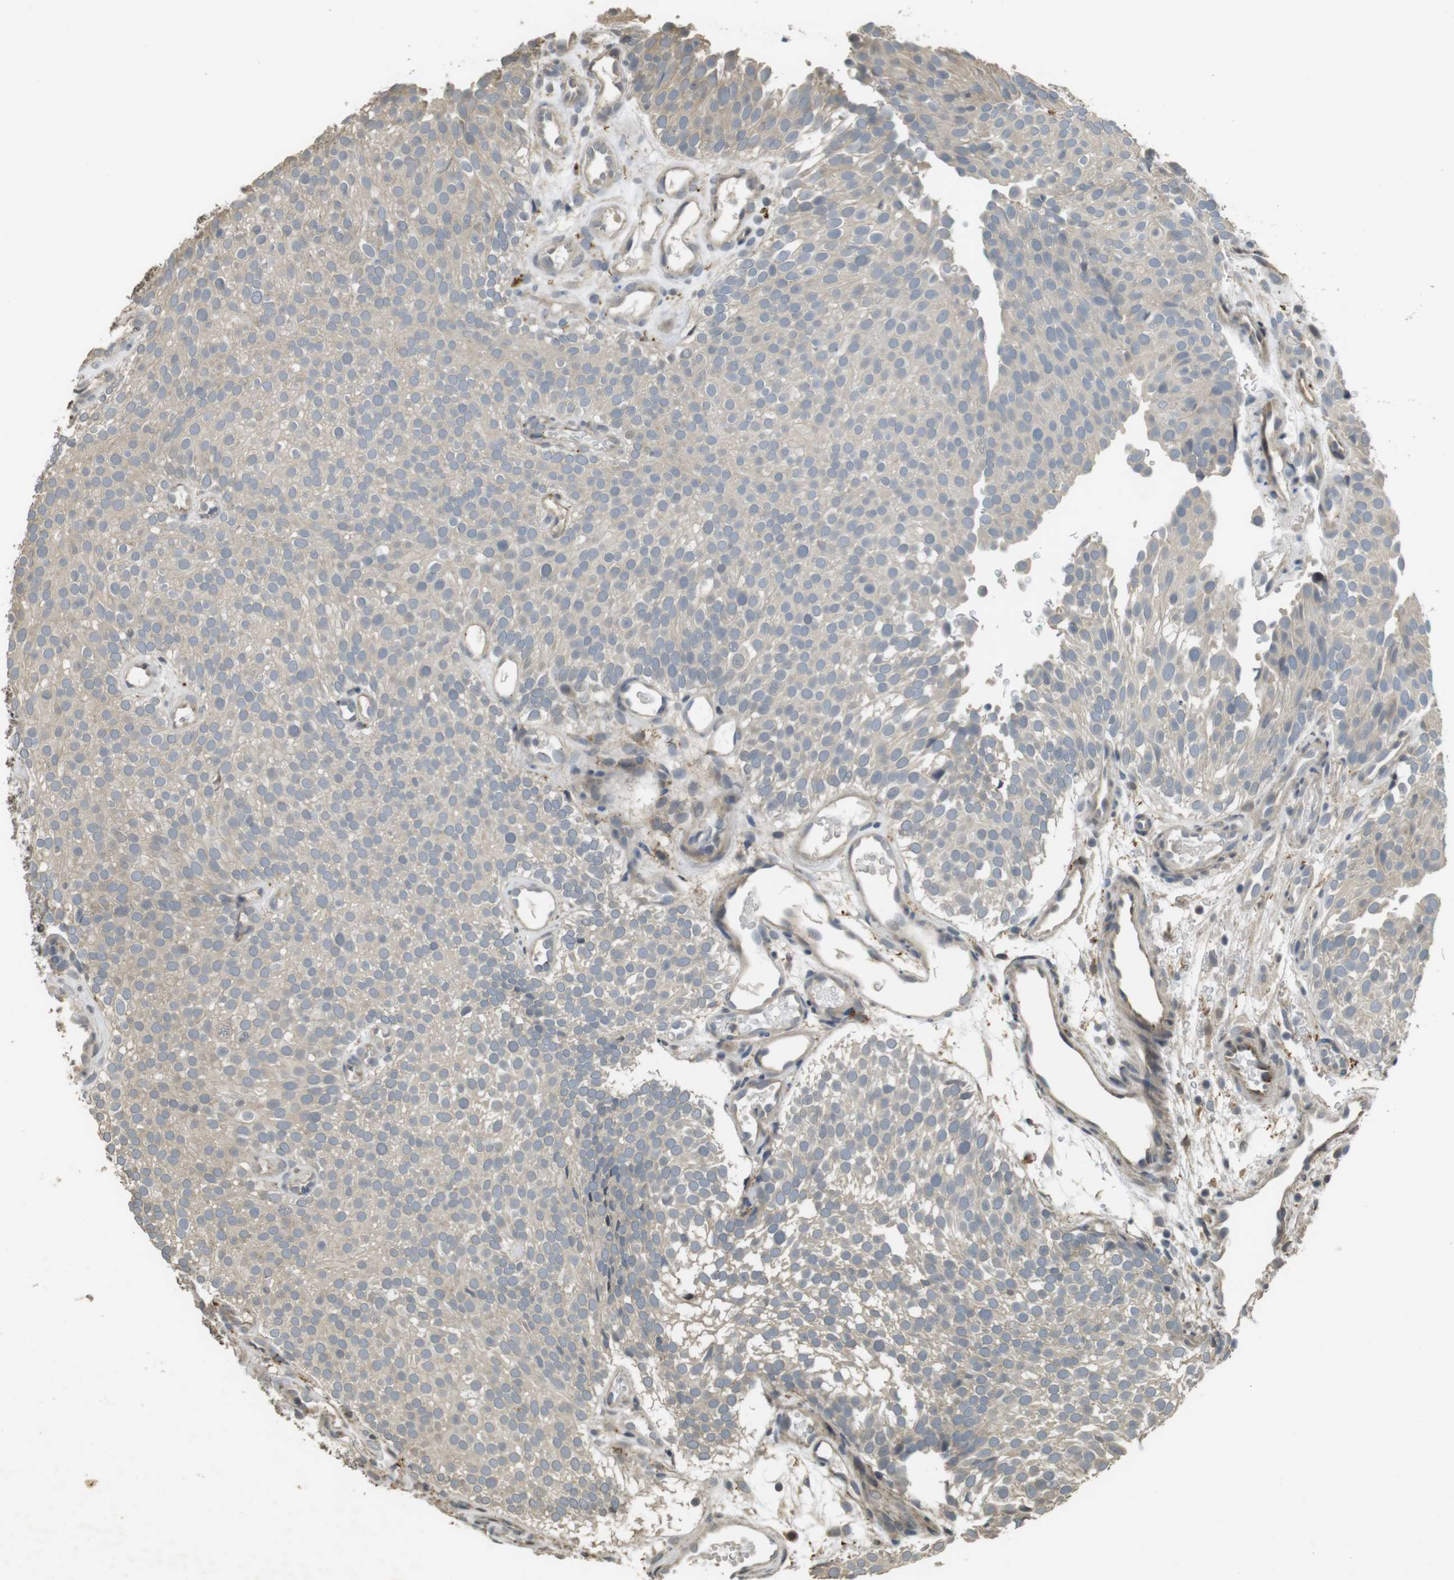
{"staining": {"intensity": "weak", "quantity": ">75%", "location": "cytoplasmic/membranous"}, "tissue": "urothelial cancer", "cell_type": "Tumor cells", "image_type": "cancer", "snomed": [{"axis": "morphology", "description": "Urothelial carcinoma, Low grade"}, {"axis": "topography", "description": "Urinary bladder"}], "caption": "IHC (DAB) staining of human urothelial cancer exhibits weak cytoplasmic/membranous protein positivity in about >75% of tumor cells.", "gene": "FZD10", "patient": {"sex": "male", "age": 78}}